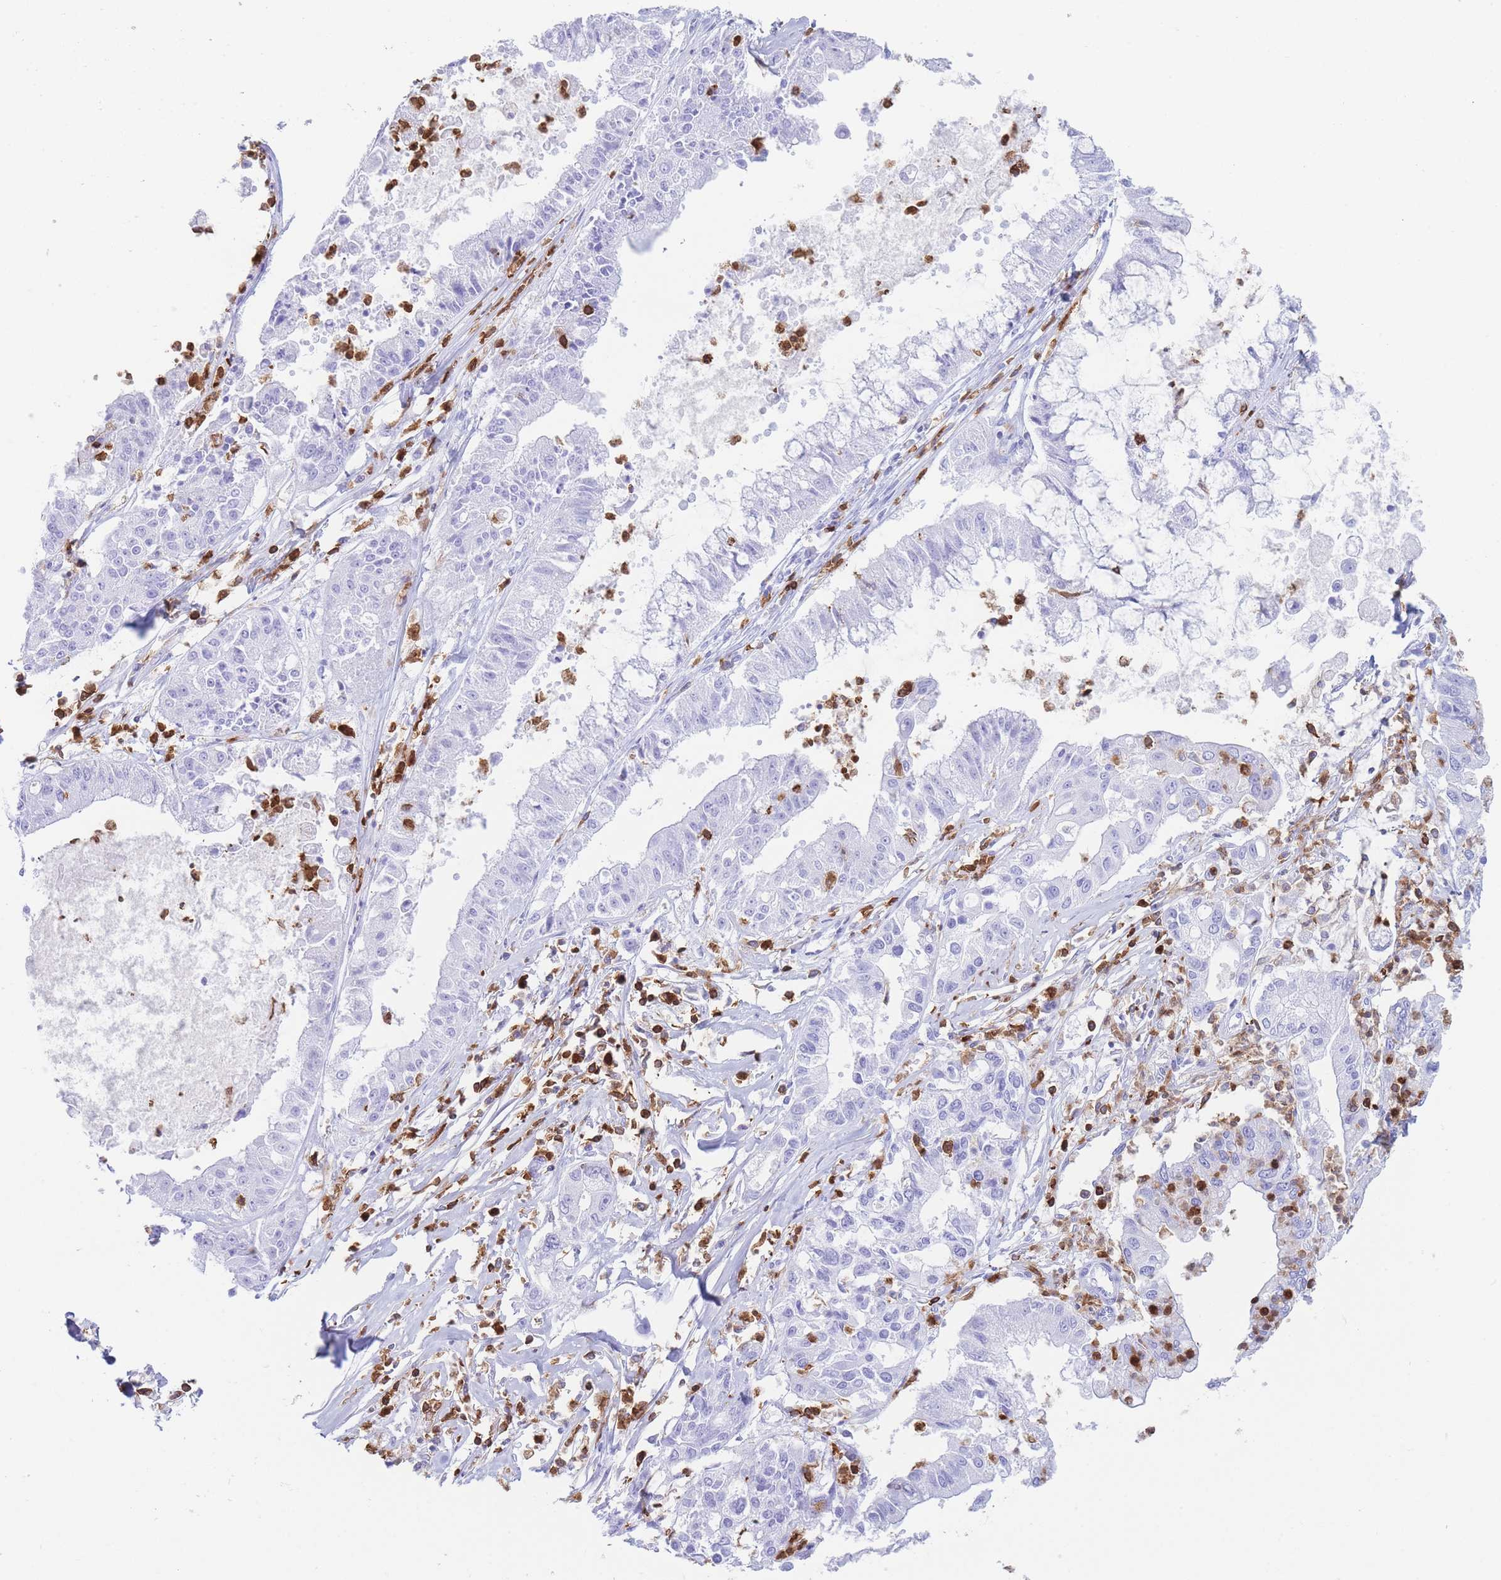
{"staining": {"intensity": "negative", "quantity": "none", "location": "none"}, "tissue": "ovarian cancer", "cell_type": "Tumor cells", "image_type": "cancer", "snomed": [{"axis": "morphology", "description": "Cystadenocarcinoma, mucinous, NOS"}, {"axis": "topography", "description": "Ovary"}], "caption": "High power microscopy histopathology image of an IHC histopathology image of ovarian cancer, revealing no significant staining in tumor cells. (DAB (3,3'-diaminobenzidine) immunohistochemistry visualized using brightfield microscopy, high magnification).", "gene": "CORO1A", "patient": {"sex": "female", "age": 70}}